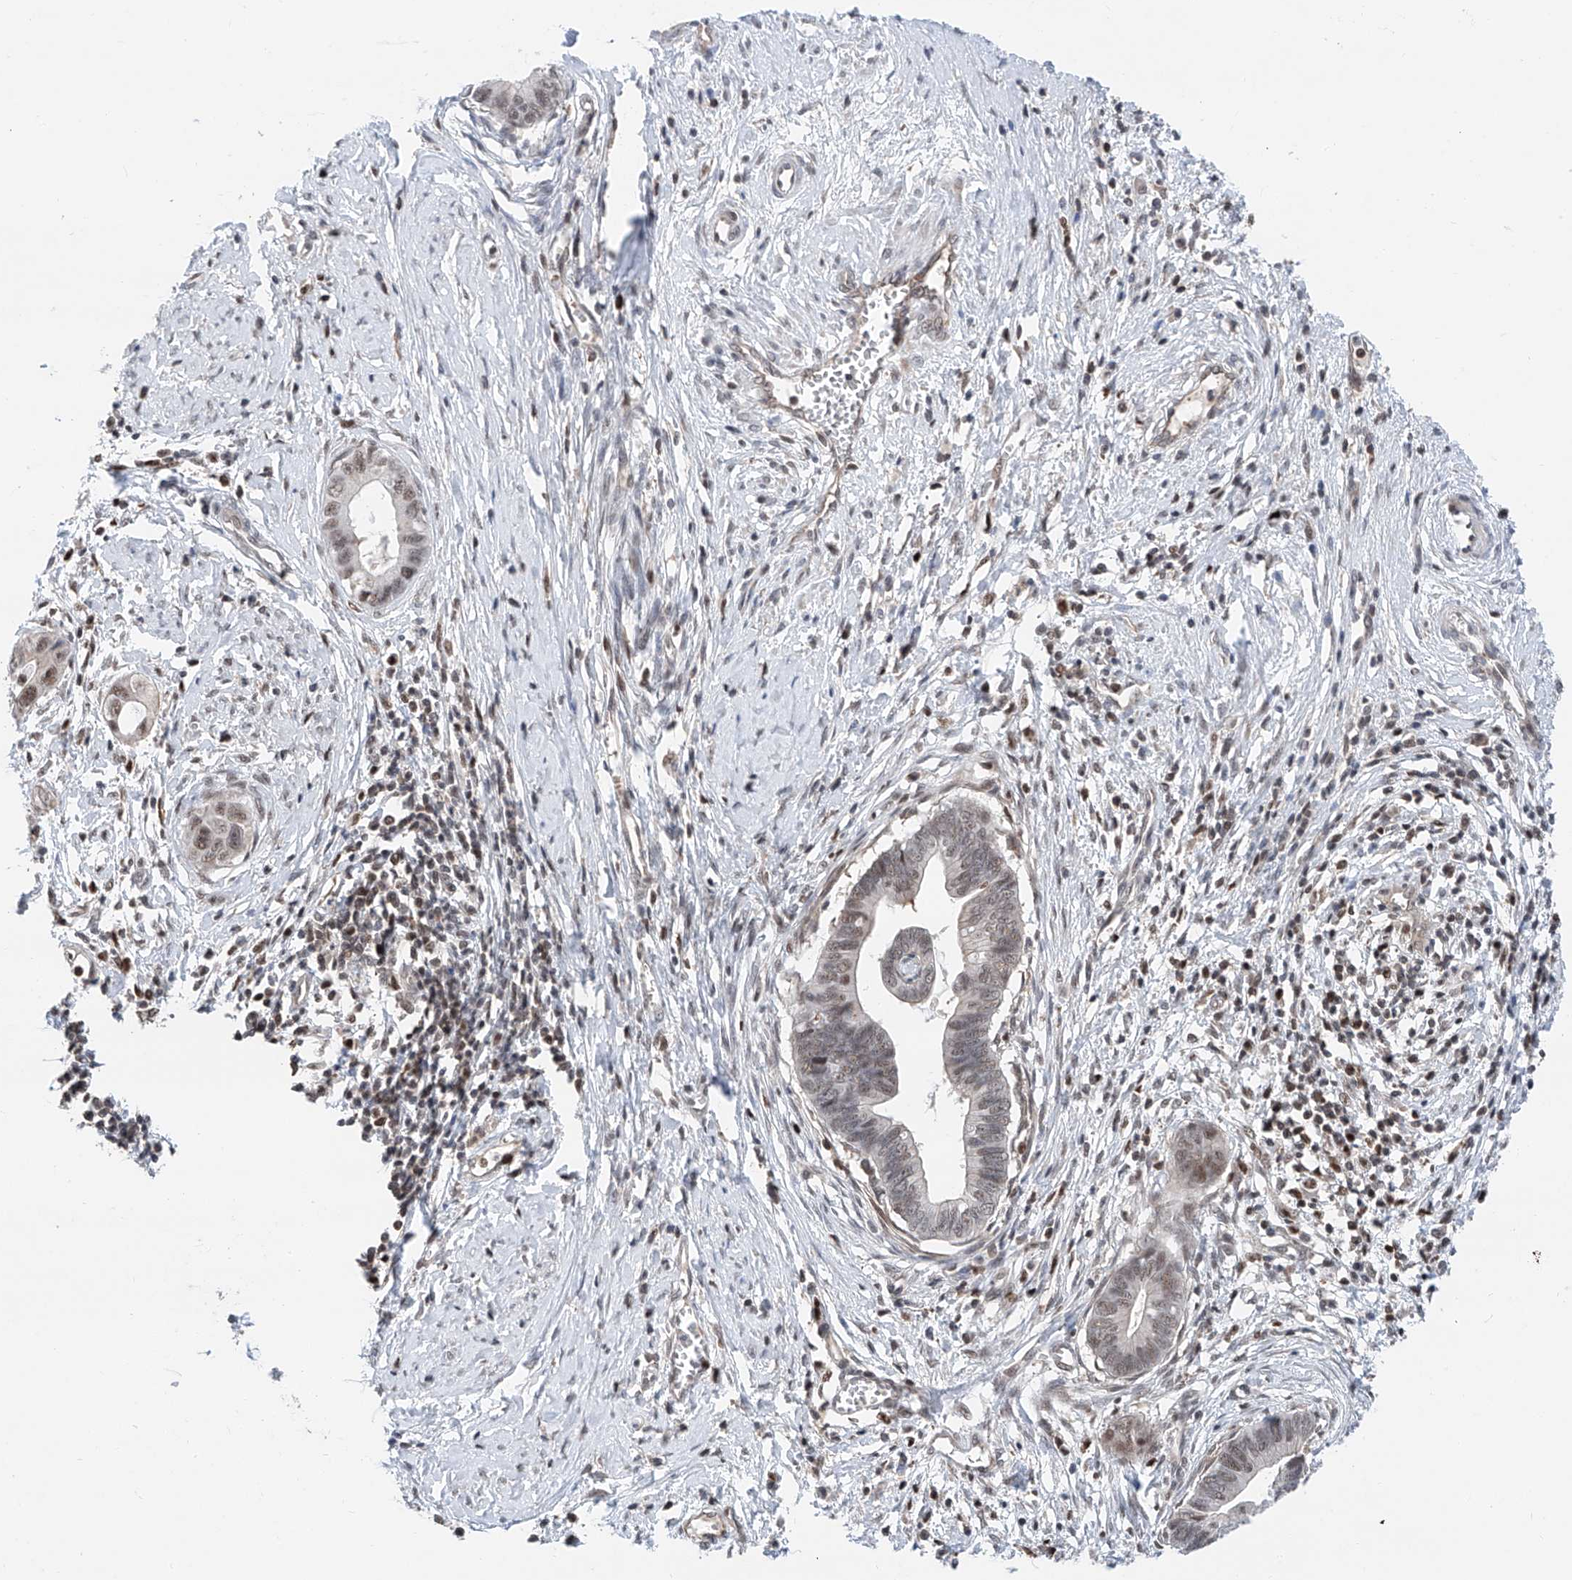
{"staining": {"intensity": "weak", "quantity": "25%-75%", "location": "nuclear"}, "tissue": "cervical cancer", "cell_type": "Tumor cells", "image_type": "cancer", "snomed": [{"axis": "morphology", "description": "Adenocarcinoma, NOS"}, {"axis": "topography", "description": "Cervix"}], "caption": "A micrograph of human cervical cancer stained for a protein displays weak nuclear brown staining in tumor cells.", "gene": "SNRNP200", "patient": {"sex": "female", "age": 44}}